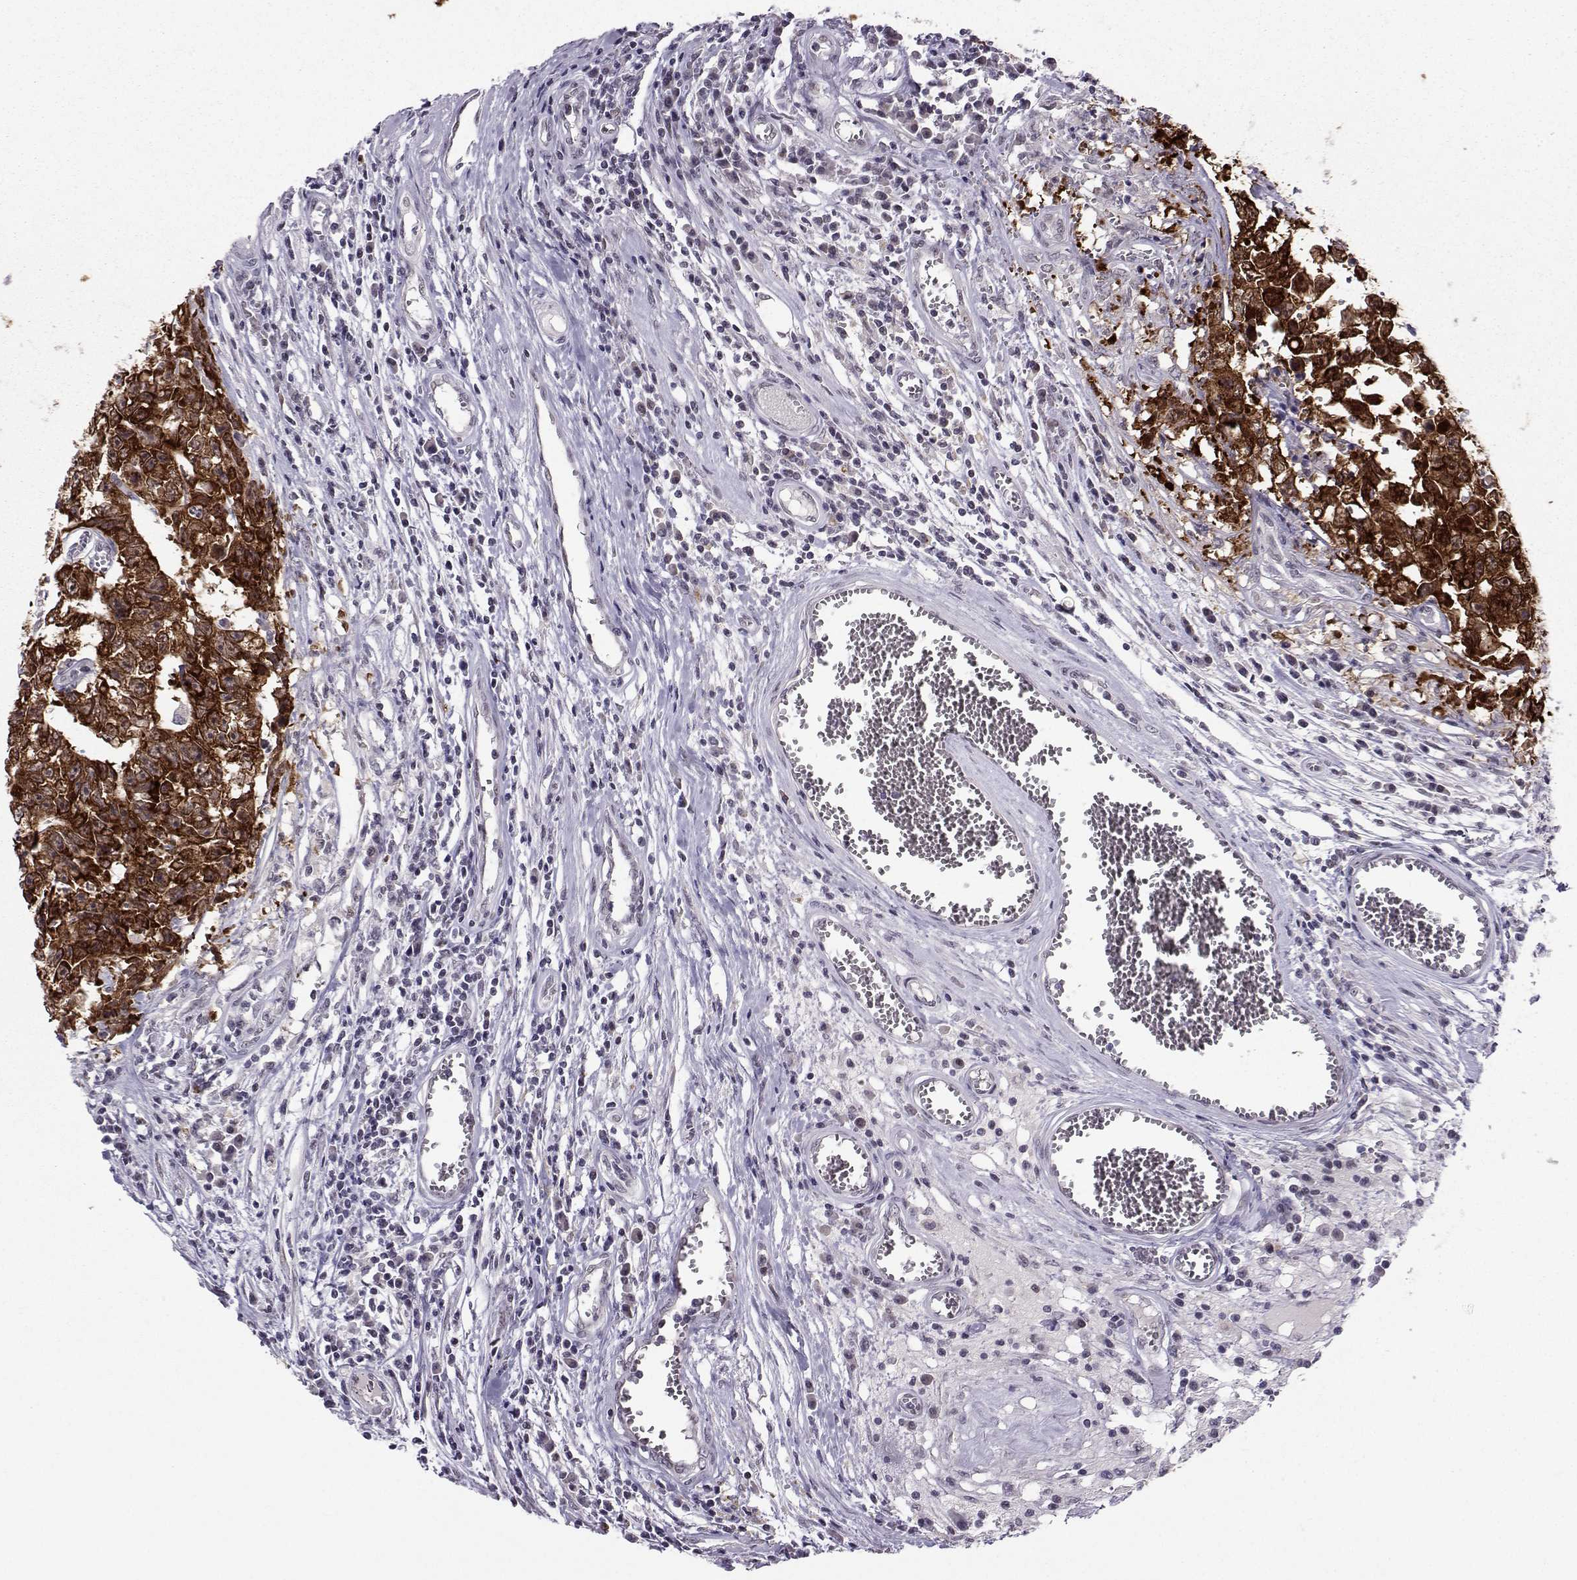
{"staining": {"intensity": "strong", "quantity": ">75%", "location": "cytoplasmic/membranous"}, "tissue": "testis cancer", "cell_type": "Tumor cells", "image_type": "cancer", "snomed": [{"axis": "morphology", "description": "Carcinoma, Embryonal, NOS"}, {"axis": "topography", "description": "Testis"}], "caption": "Embryonal carcinoma (testis) stained with a protein marker displays strong staining in tumor cells.", "gene": "LIN28A", "patient": {"sex": "male", "age": 36}}